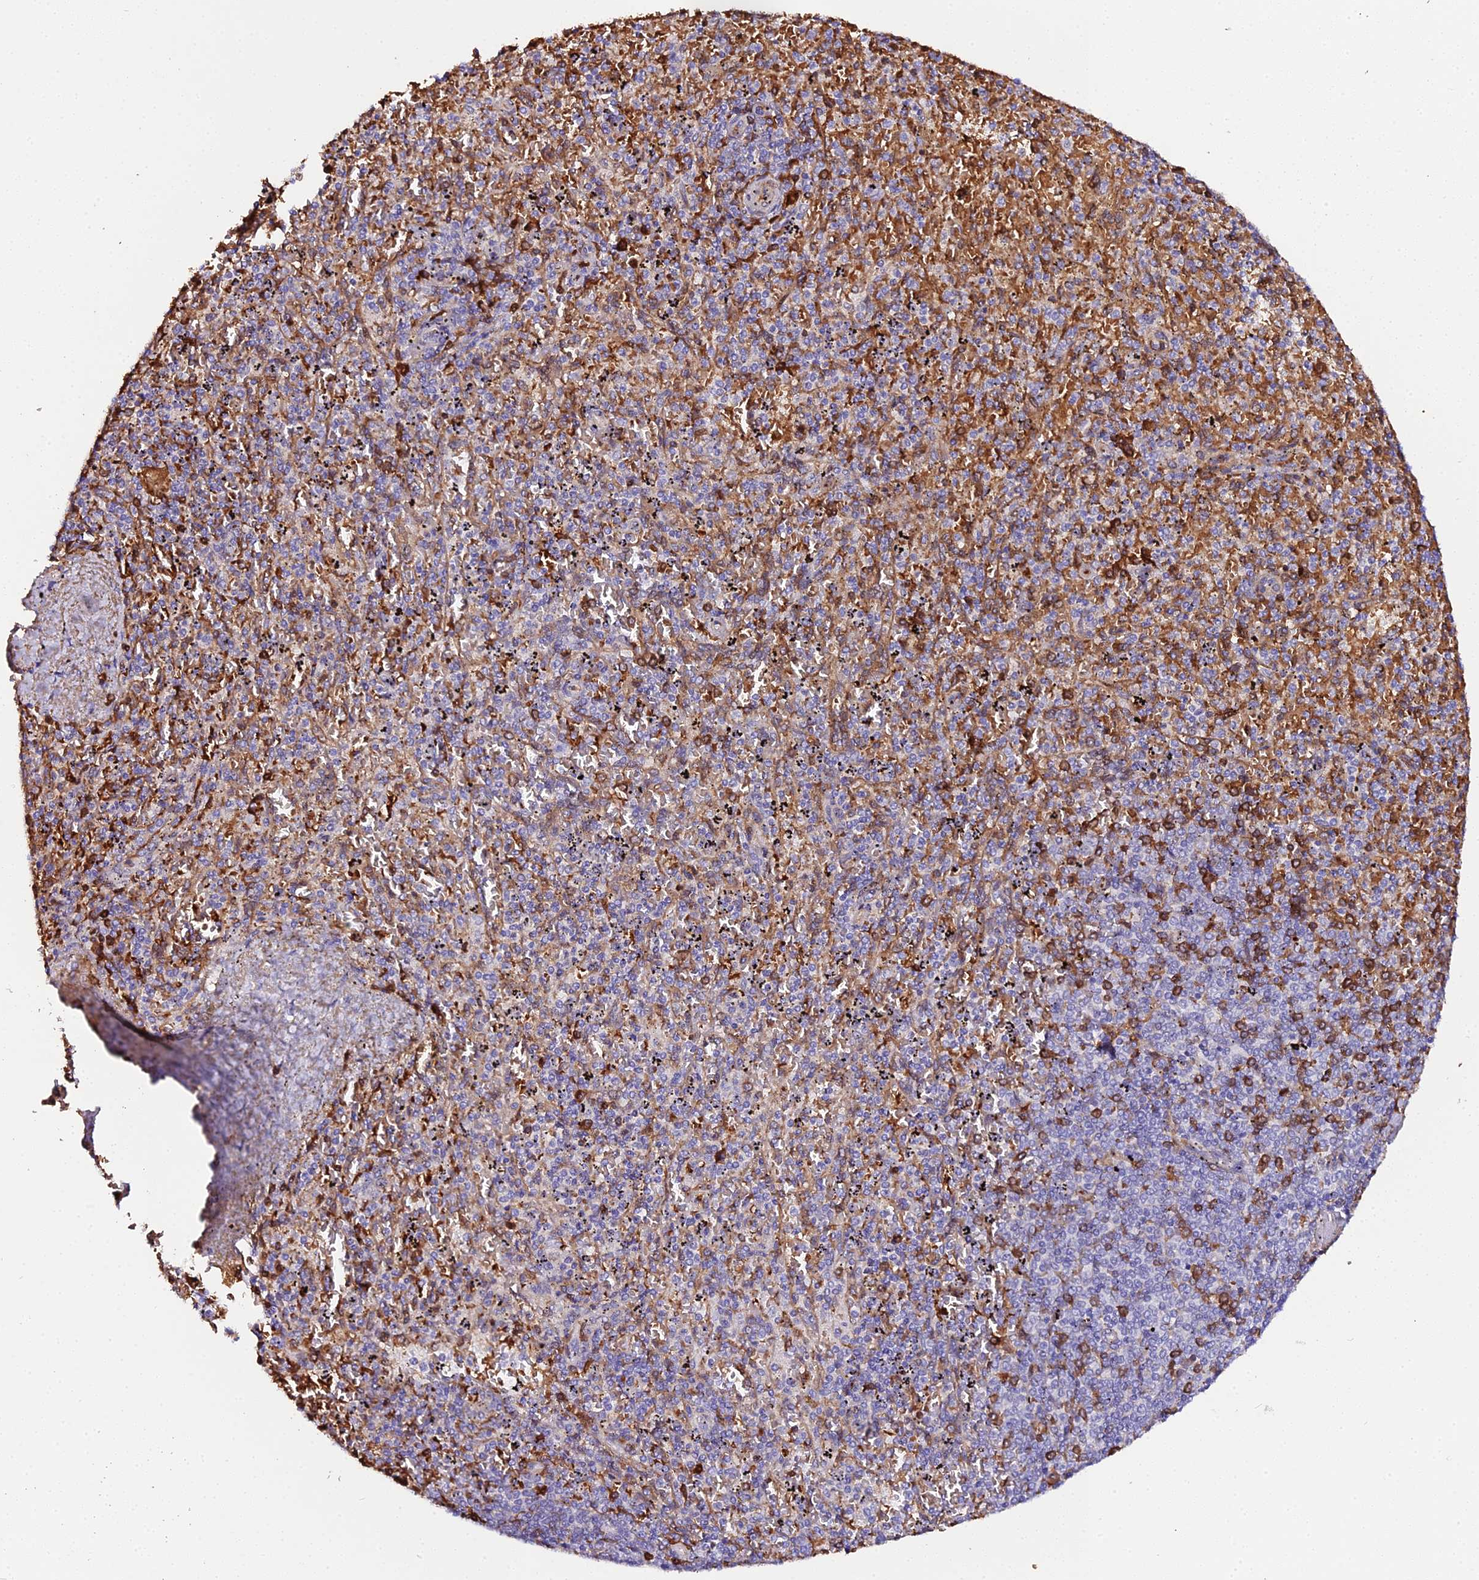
{"staining": {"intensity": "moderate", "quantity": "<25%", "location": "cytoplasmic/membranous"}, "tissue": "spleen", "cell_type": "Cells in red pulp", "image_type": "normal", "snomed": [{"axis": "morphology", "description": "Normal tissue, NOS"}, {"axis": "topography", "description": "Spleen"}], "caption": "This micrograph shows immunohistochemistry (IHC) staining of benign human spleen, with low moderate cytoplasmic/membranous staining in approximately <25% of cells in red pulp.", "gene": "CFAP45", "patient": {"sex": "male", "age": 82}}